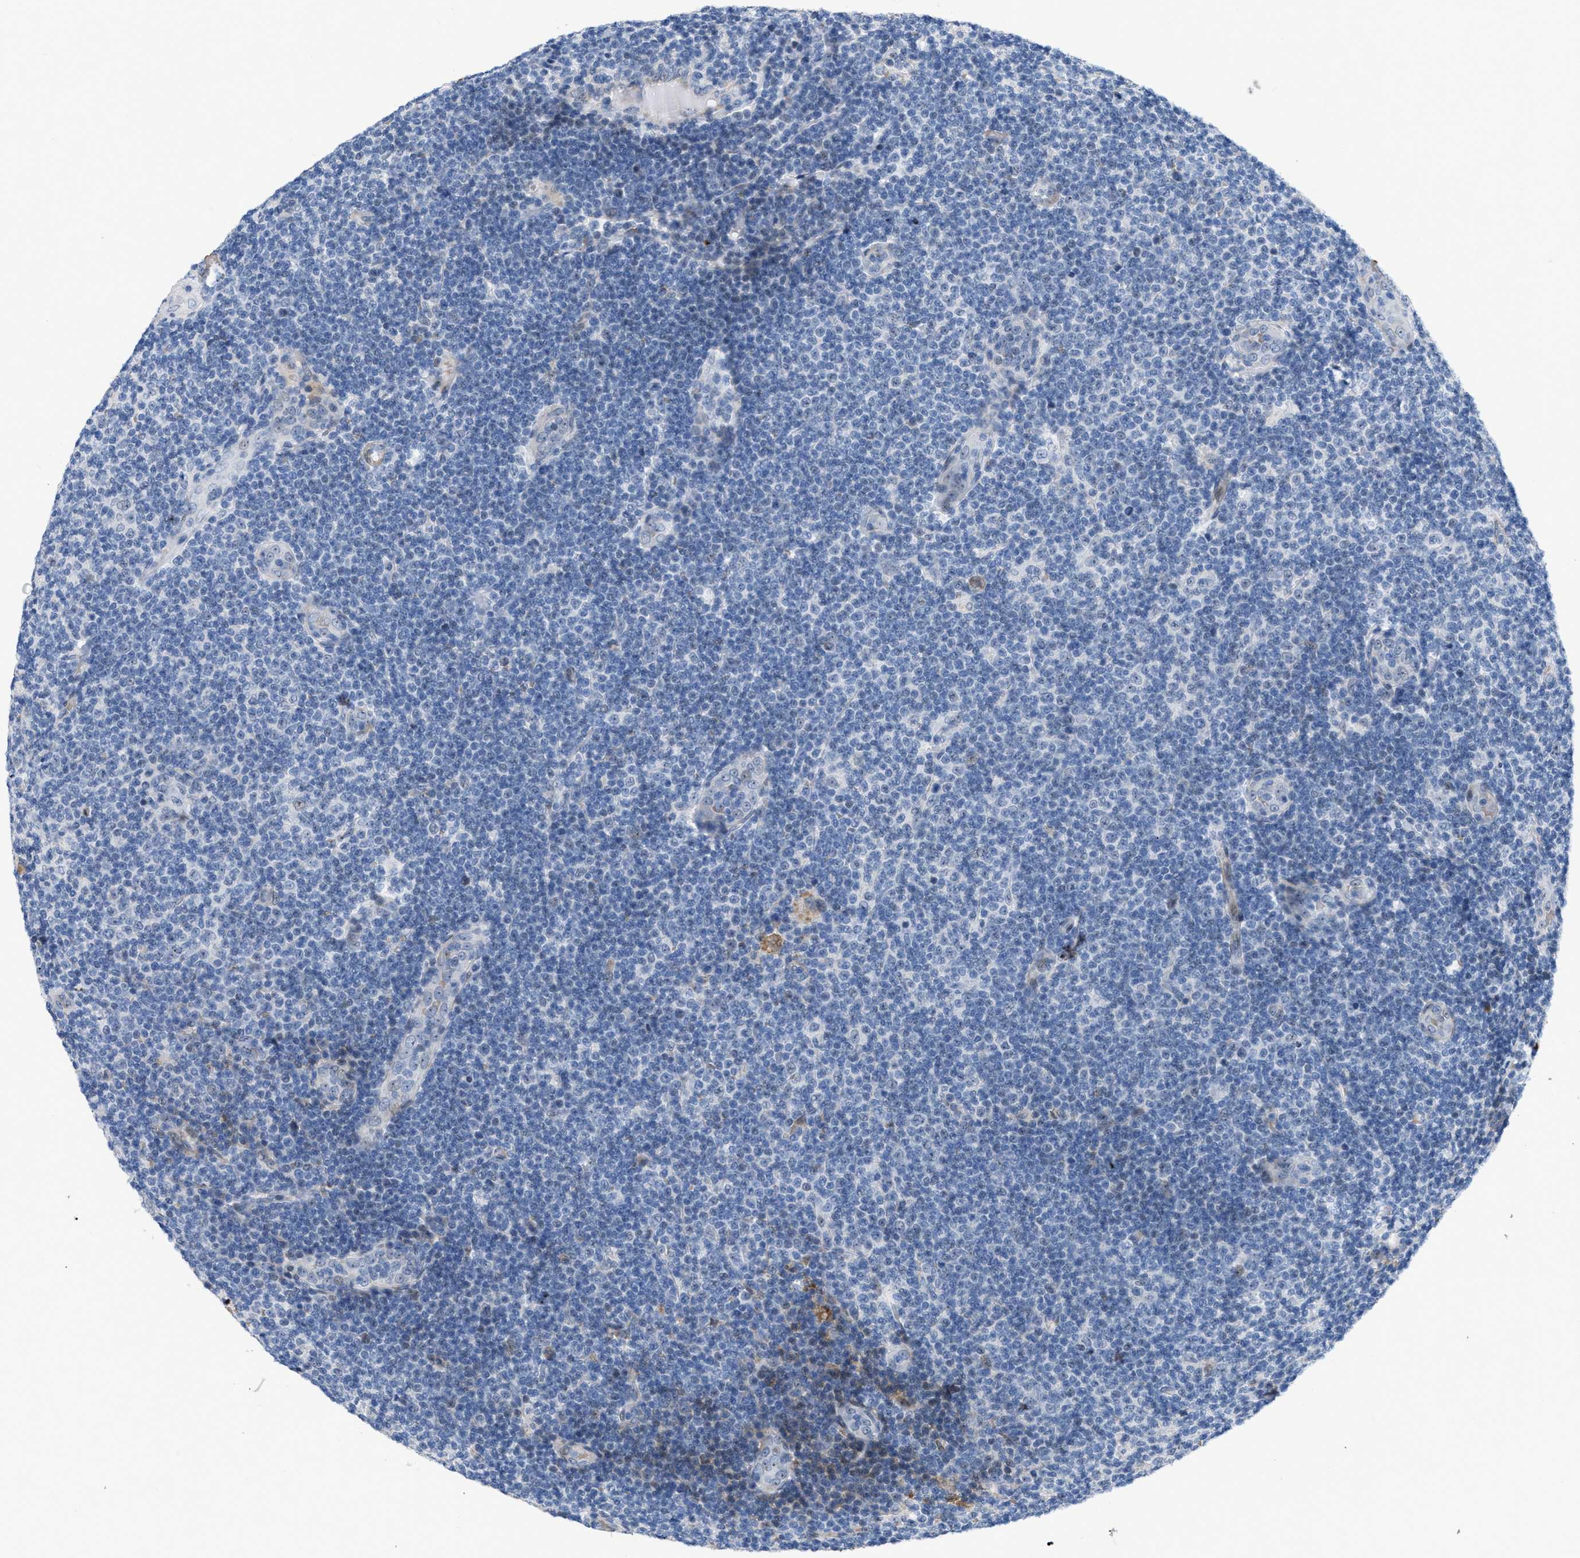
{"staining": {"intensity": "negative", "quantity": "none", "location": "none"}, "tissue": "lymphoma", "cell_type": "Tumor cells", "image_type": "cancer", "snomed": [{"axis": "morphology", "description": "Malignant lymphoma, non-Hodgkin's type, Low grade"}, {"axis": "topography", "description": "Lymph node"}], "caption": "Immunohistochemistry (IHC) of lymphoma shows no positivity in tumor cells. (DAB (3,3'-diaminobenzidine) immunohistochemistry, high magnification).", "gene": "POLR1F", "patient": {"sex": "male", "age": 83}}